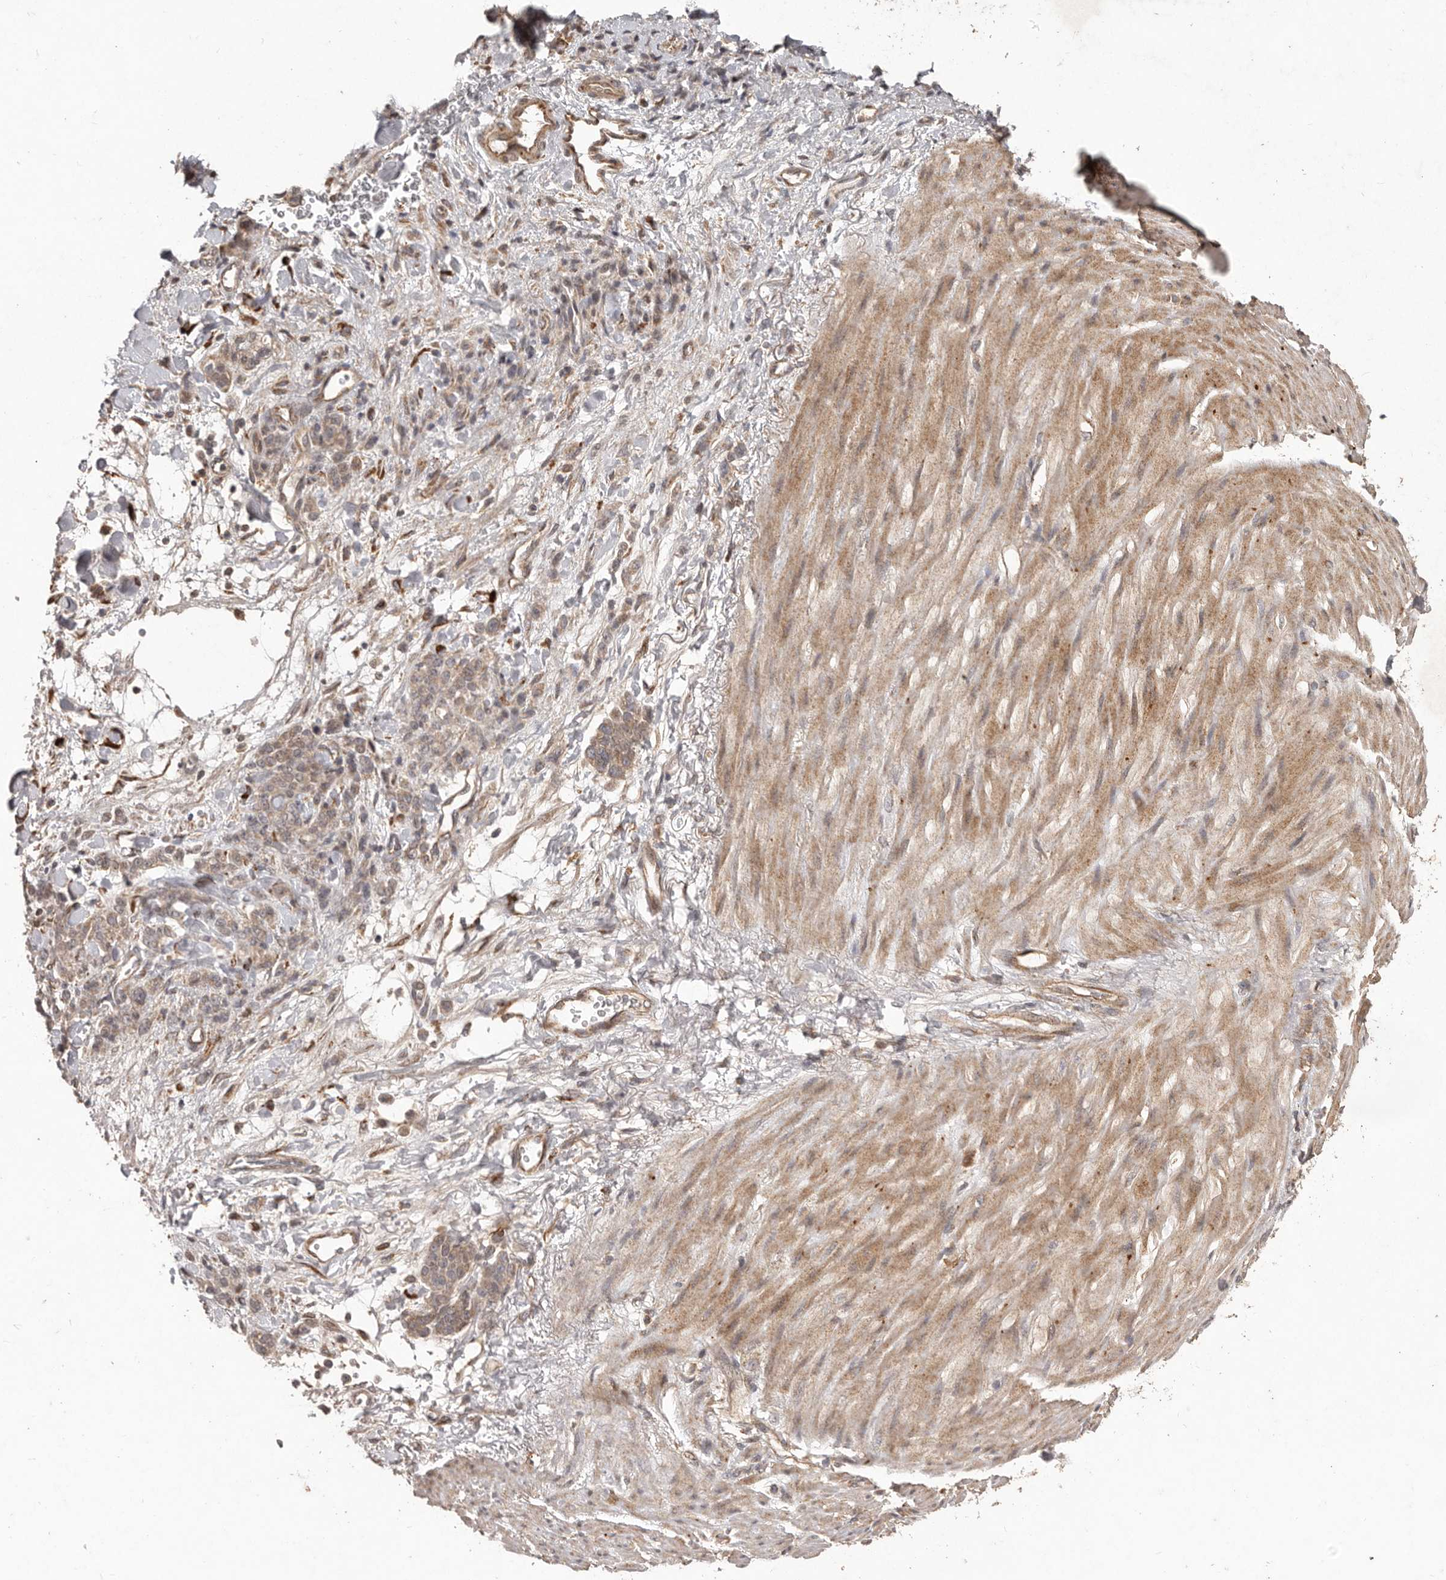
{"staining": {"intensity": "weak", "quantity": ">75%", "location": "cytoplasmic/membranous"}, "tissue": "stomach cancer", "cell_type": "Tumor cells", "image_type": "cancer", "snomed": [{"axis": "morphology", "description": "Normal tissue, NOS"}, {"axis": "morphology", "description": "Adenocarcinoma, NOS"}, {"axis": "topography", "description": "Stomach"}], "caption": "Immunohistochemical staining of stomach cancer demonstrates low levels of weak cytoplasmic/membranous protein expression in approximately >75% of tumor cells.", "gene": "PLOD2", "patient": {"sex": "male", "age": 82}}